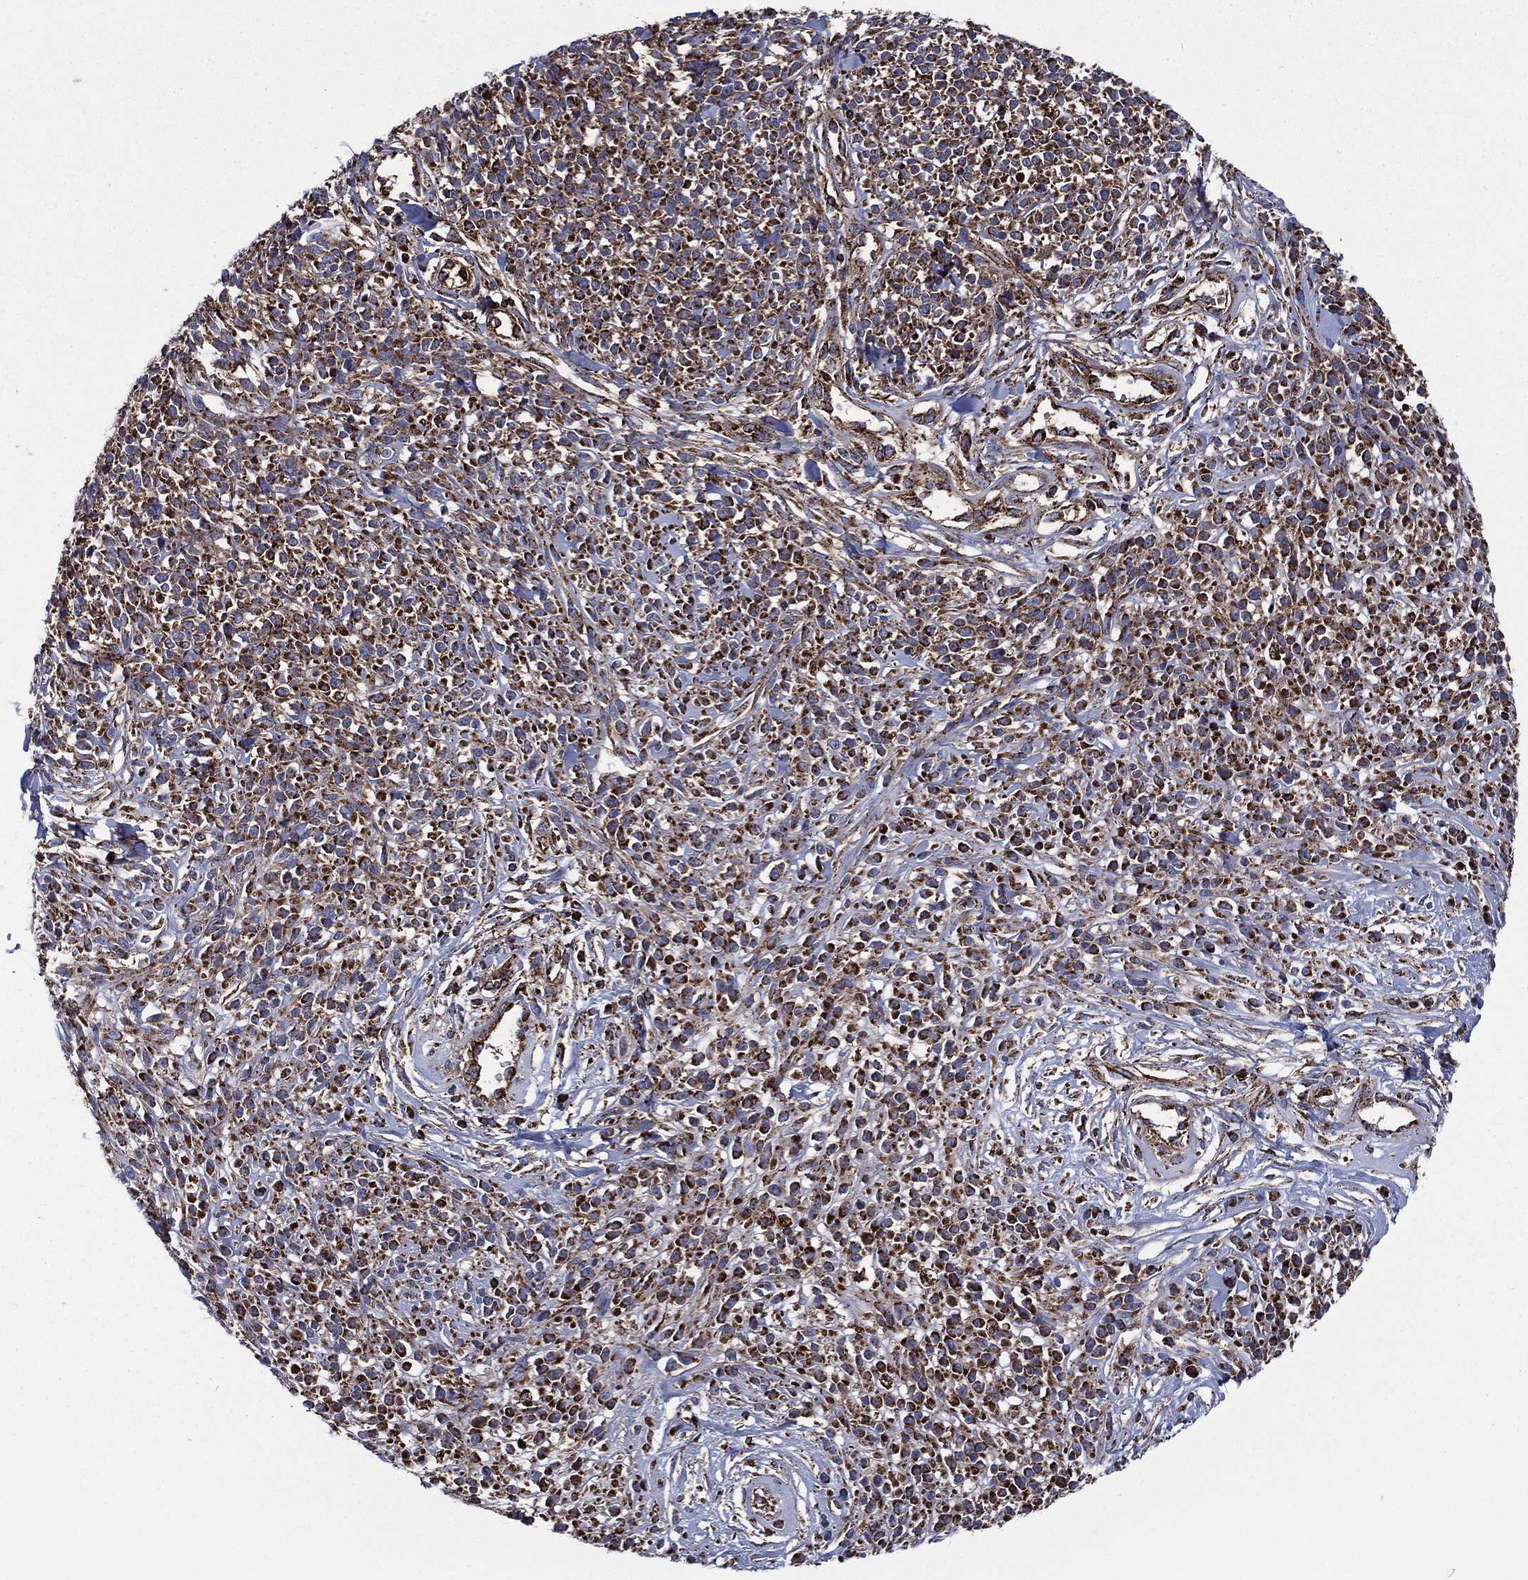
{"staining": {"intensity": "strong", "quantity": ">75%", "location": "cytoplasmic/membranous"}, "tissue": "melanoma", "cell_type": "Tumor cells", "image_type": "cancer", "snomed": [{"axis": "morphology", "description": "Malignant melanoma, NOS"}, {"axis": "topography", "description": "Skin"}, {"axis": "topography", "description": "Skin of trunk"}], "caption": "Strong cytoplasmic/membranous protein staining is present in approximately >75% of tumor cells in melanoma.", "gene": "ANKRD37", "patient": {"sex": "male", "age": 74}}